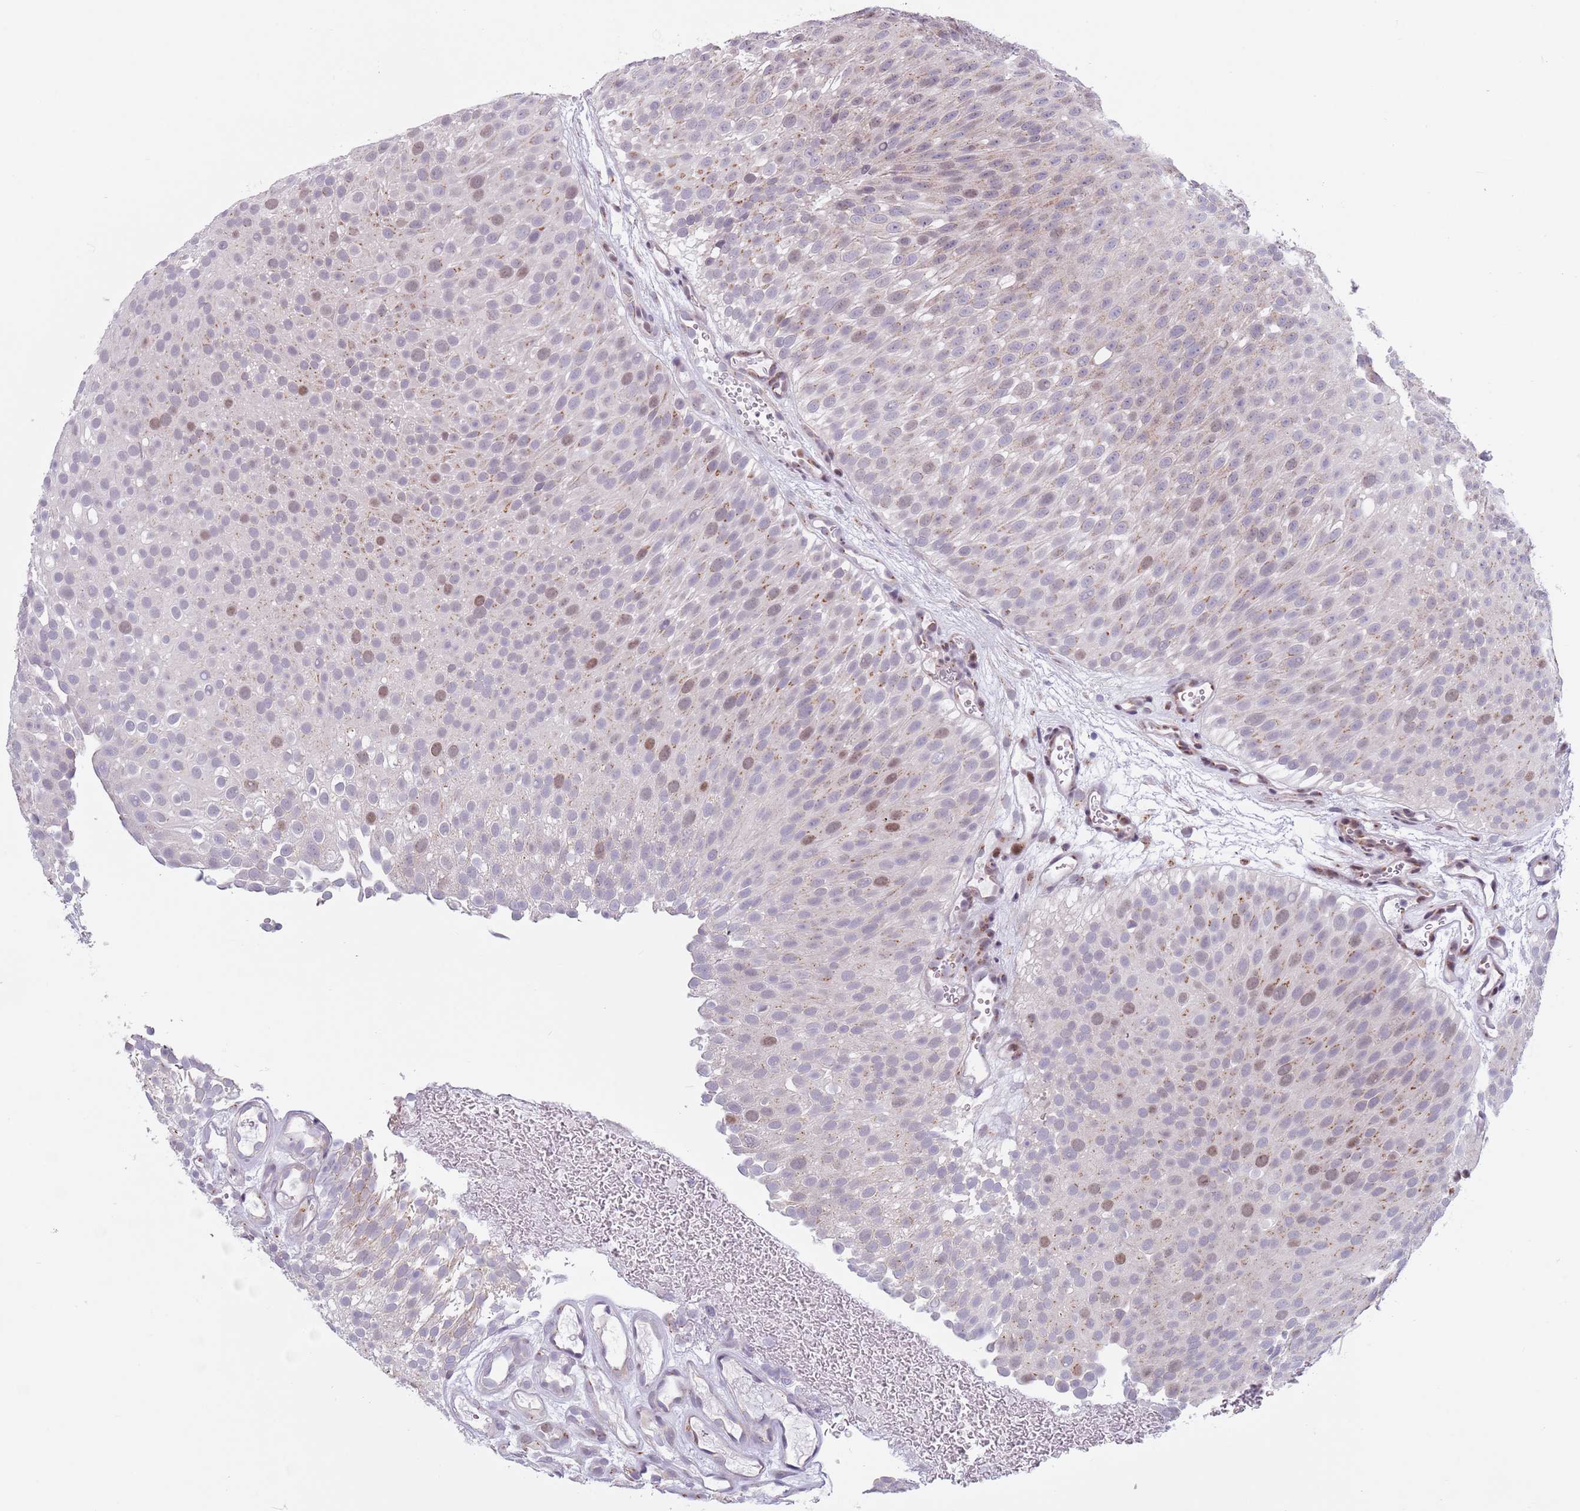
{"staining": {"intensity": "weak", "quantity": "25%-75%", "location": "cytoplasmic/membranous,nuclear"}, "tissue": "urothelial cancer", "cell_type": "Tumor cells", "image_type": "cancer", "snomed": [{"axis": "morphology", "description": "Urothelial carcinoma, Low grade"}, {"axis": "topography", "description": "Urinary bladder"}], "caption": "DAB (3,3'-diaminobenzidine) immunohistochemical staining of human urothelial cancer reveals weak cytoplasmic/membranous and nuclear protein expression in approximately 25%-75% of tumor cells.", "gene": "ZKSCAN2", "patient": {"sex": "male", "age": 78}}